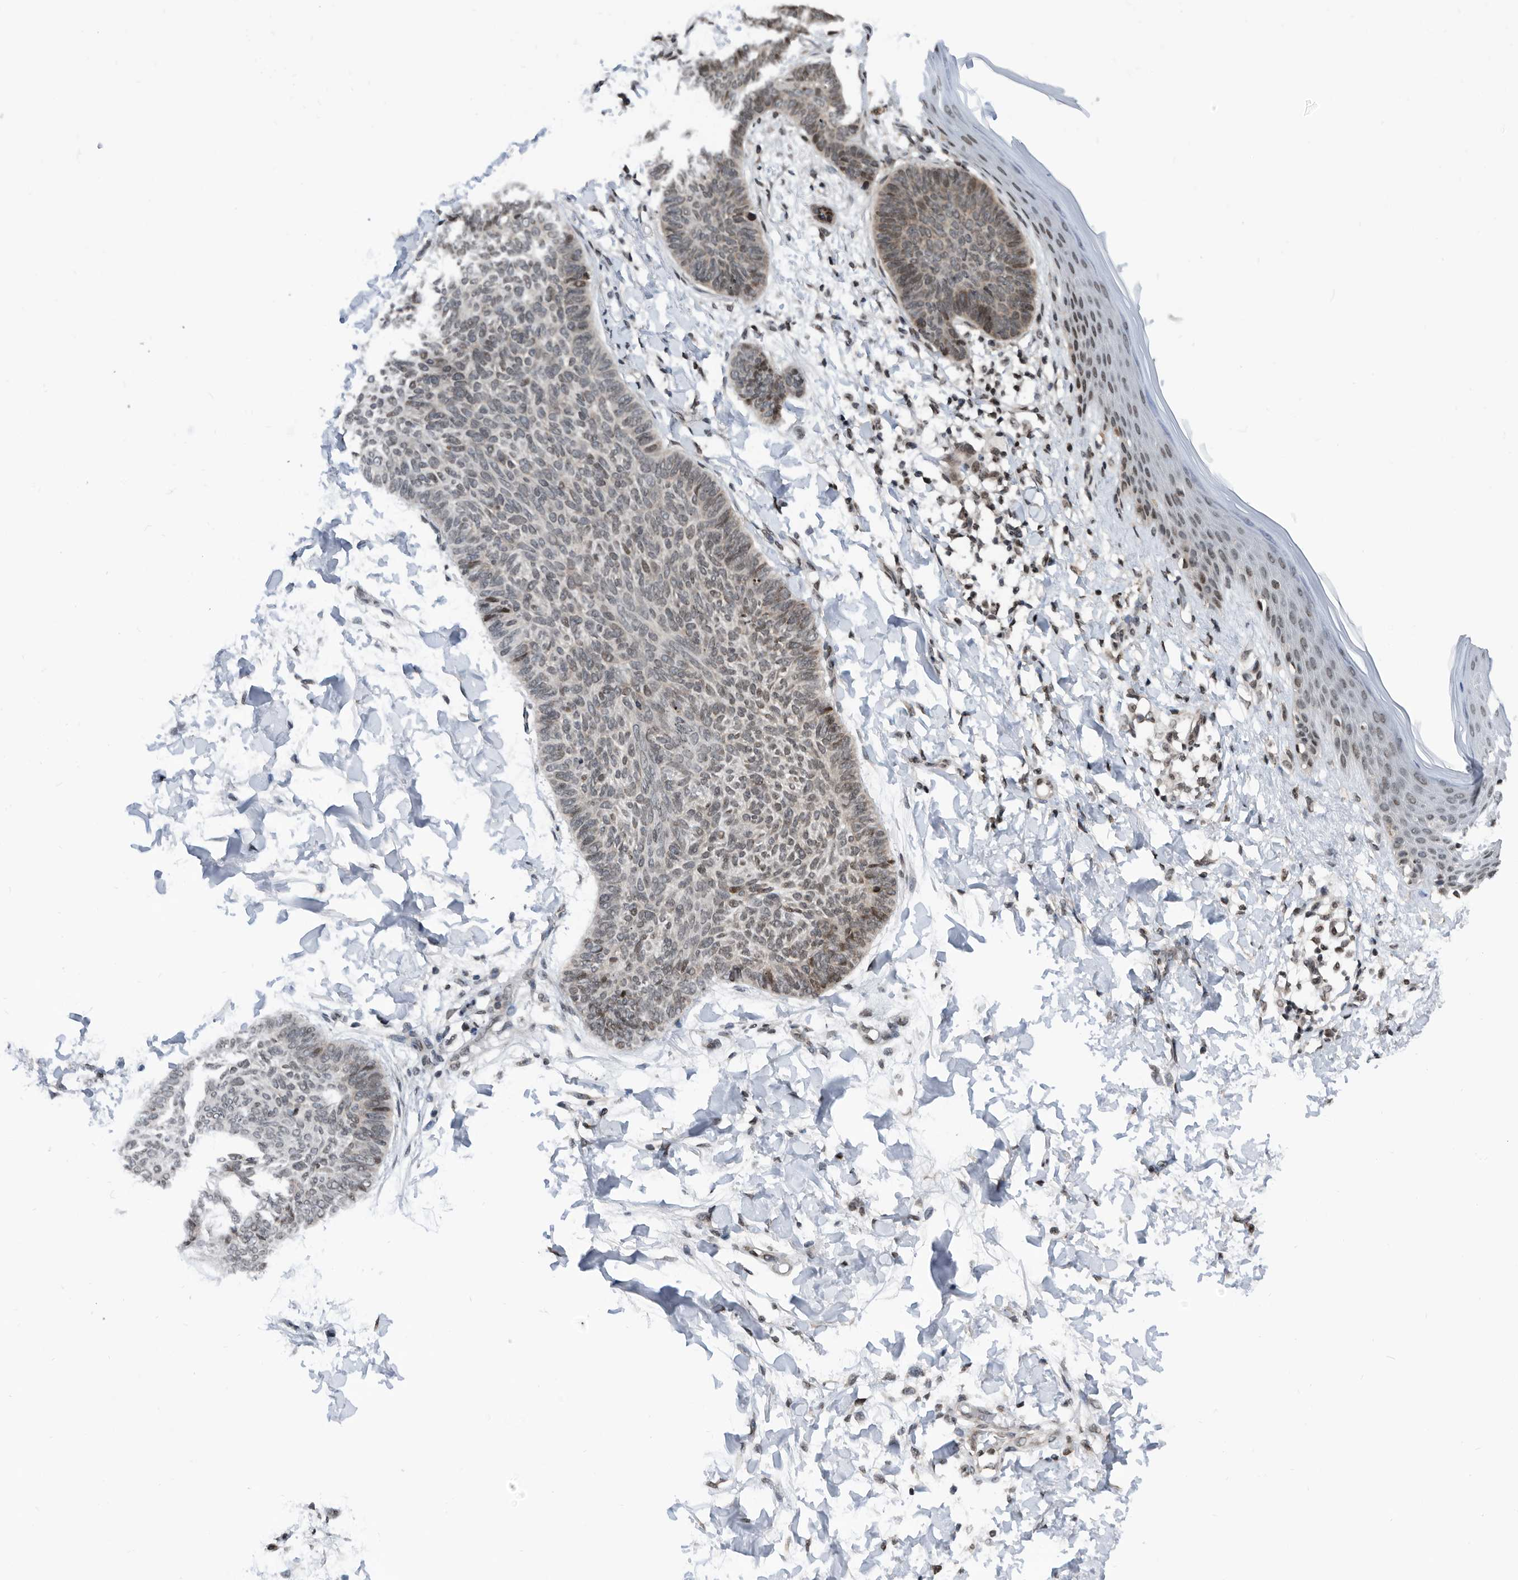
{"staining": {"intensity": "weak", "quantity": "25%-75%", "location": "nuclear"}, "tissue": "skin cancer", "cell_type": "Tumor cells", "image_type": "cancer", "snomed": [{"axis": "morphology", "description": "Normal tissue, NOS"}, {"axis": "morphology", "description": "Basal cell carcinoma"}, {"axis": "topography", "description": "Skin"}], "caption": "There is low levels of weak nuclear positivity in tumor cells of skin cancer, as demonstrated by immunohistochemical staining (brown color).", "gene": "SNRNP48", "patient": {"sex": "male", "age": 50}}